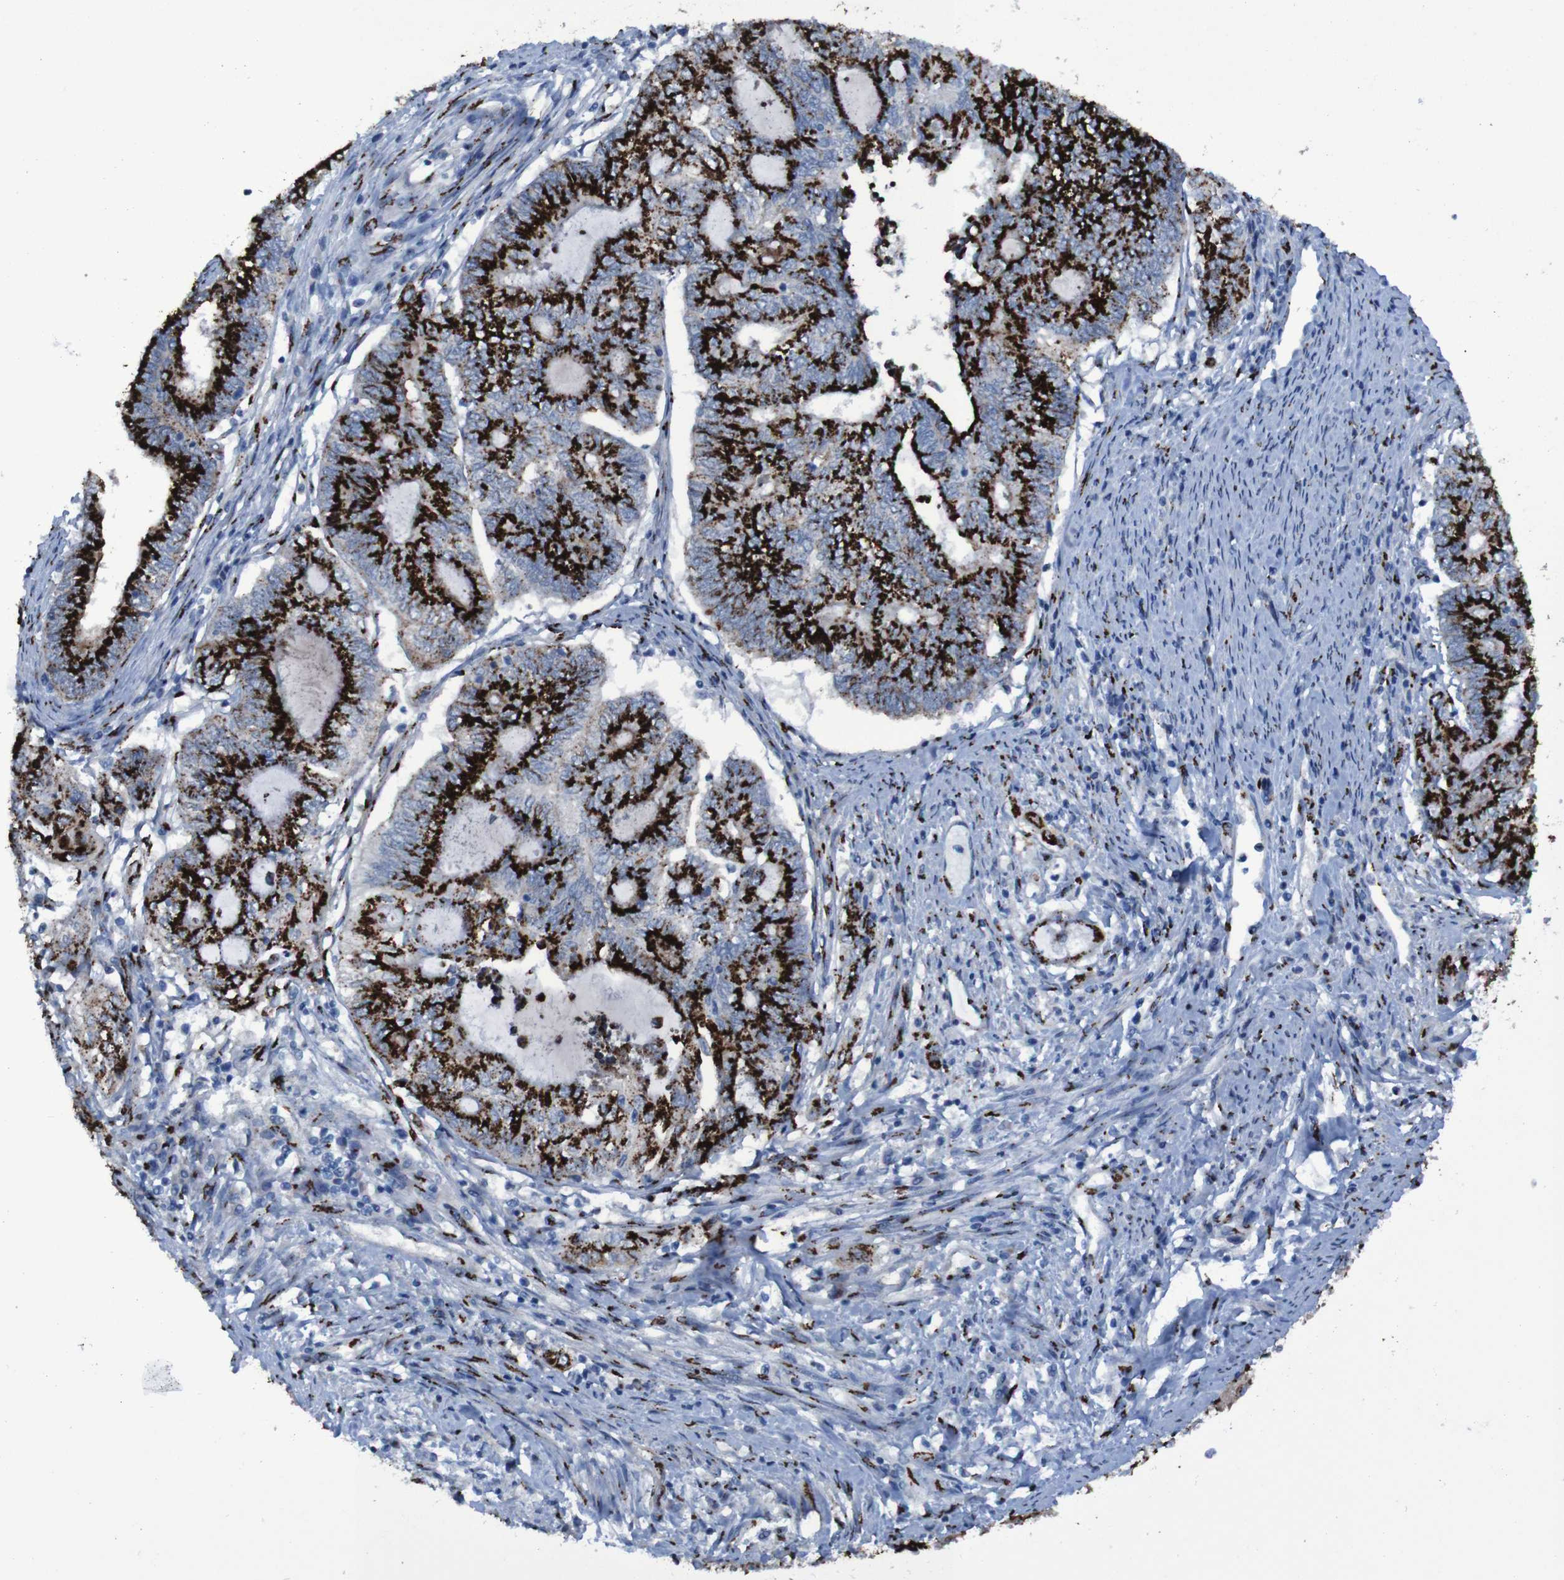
{"staining": {"intensity": "strong", "quantity": ">75%", "location": "cytoplasmic/membranous"}, "tissue": "endometrial cancer", "cell_type": "Tumor cells", "image_type": "cancer", "snomed": [{"axis": "morphology", "description": "Adenocarcinoma, NOS"}, {"axis": "topography", "description": "Uterus"}, {"axis": "topography", "description": "Endometrium"}], "caption": "Adenocarcinoma (endometrial) stained with DAB (3,3'-diaminobenzidine) IHC demonstrates high levels of strong cytoplasmic/membranous staining in about >75% of tumor cells.", "gene": "GOLM1", "patient": {"sex": "female", "age": 70}}